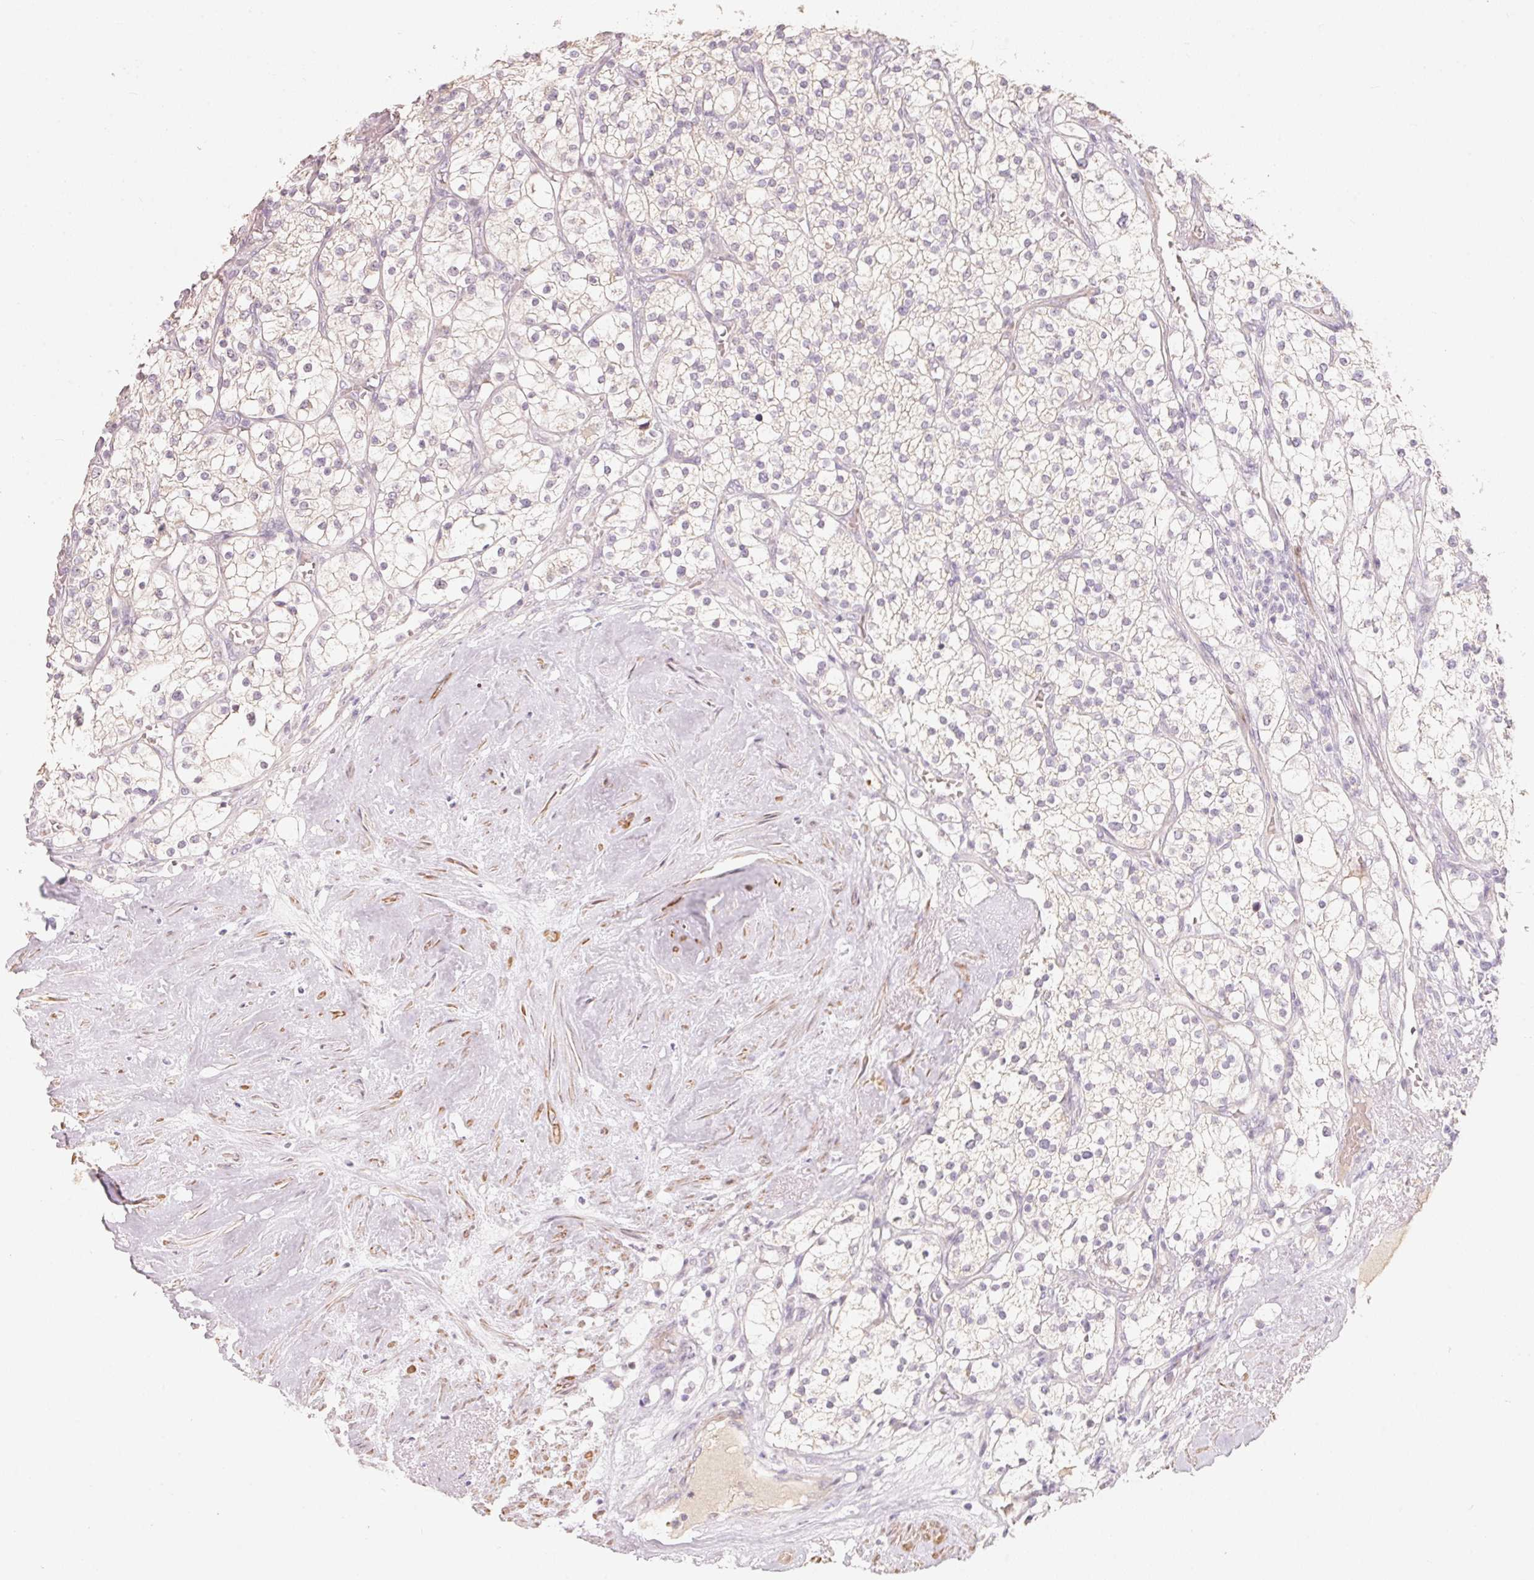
{"staining": {"intensity": "negative", "quantity": "none", "location": "none"}, "tissue": "renal cancer", "cell_type": "Tumor cells", "image_type": "cancer", "snomed": [{"axis": "morphology", "description": "Adenocarcinoma, NOS"}, {"axis": "topography", "description": "Kidney"}], "caption": "This is an IHC image of adenocarcinoma (renal). There is no expression in tumor cells.", "gene": "TP53AIP1", "patient": {"sex": "male", "age": 80}}